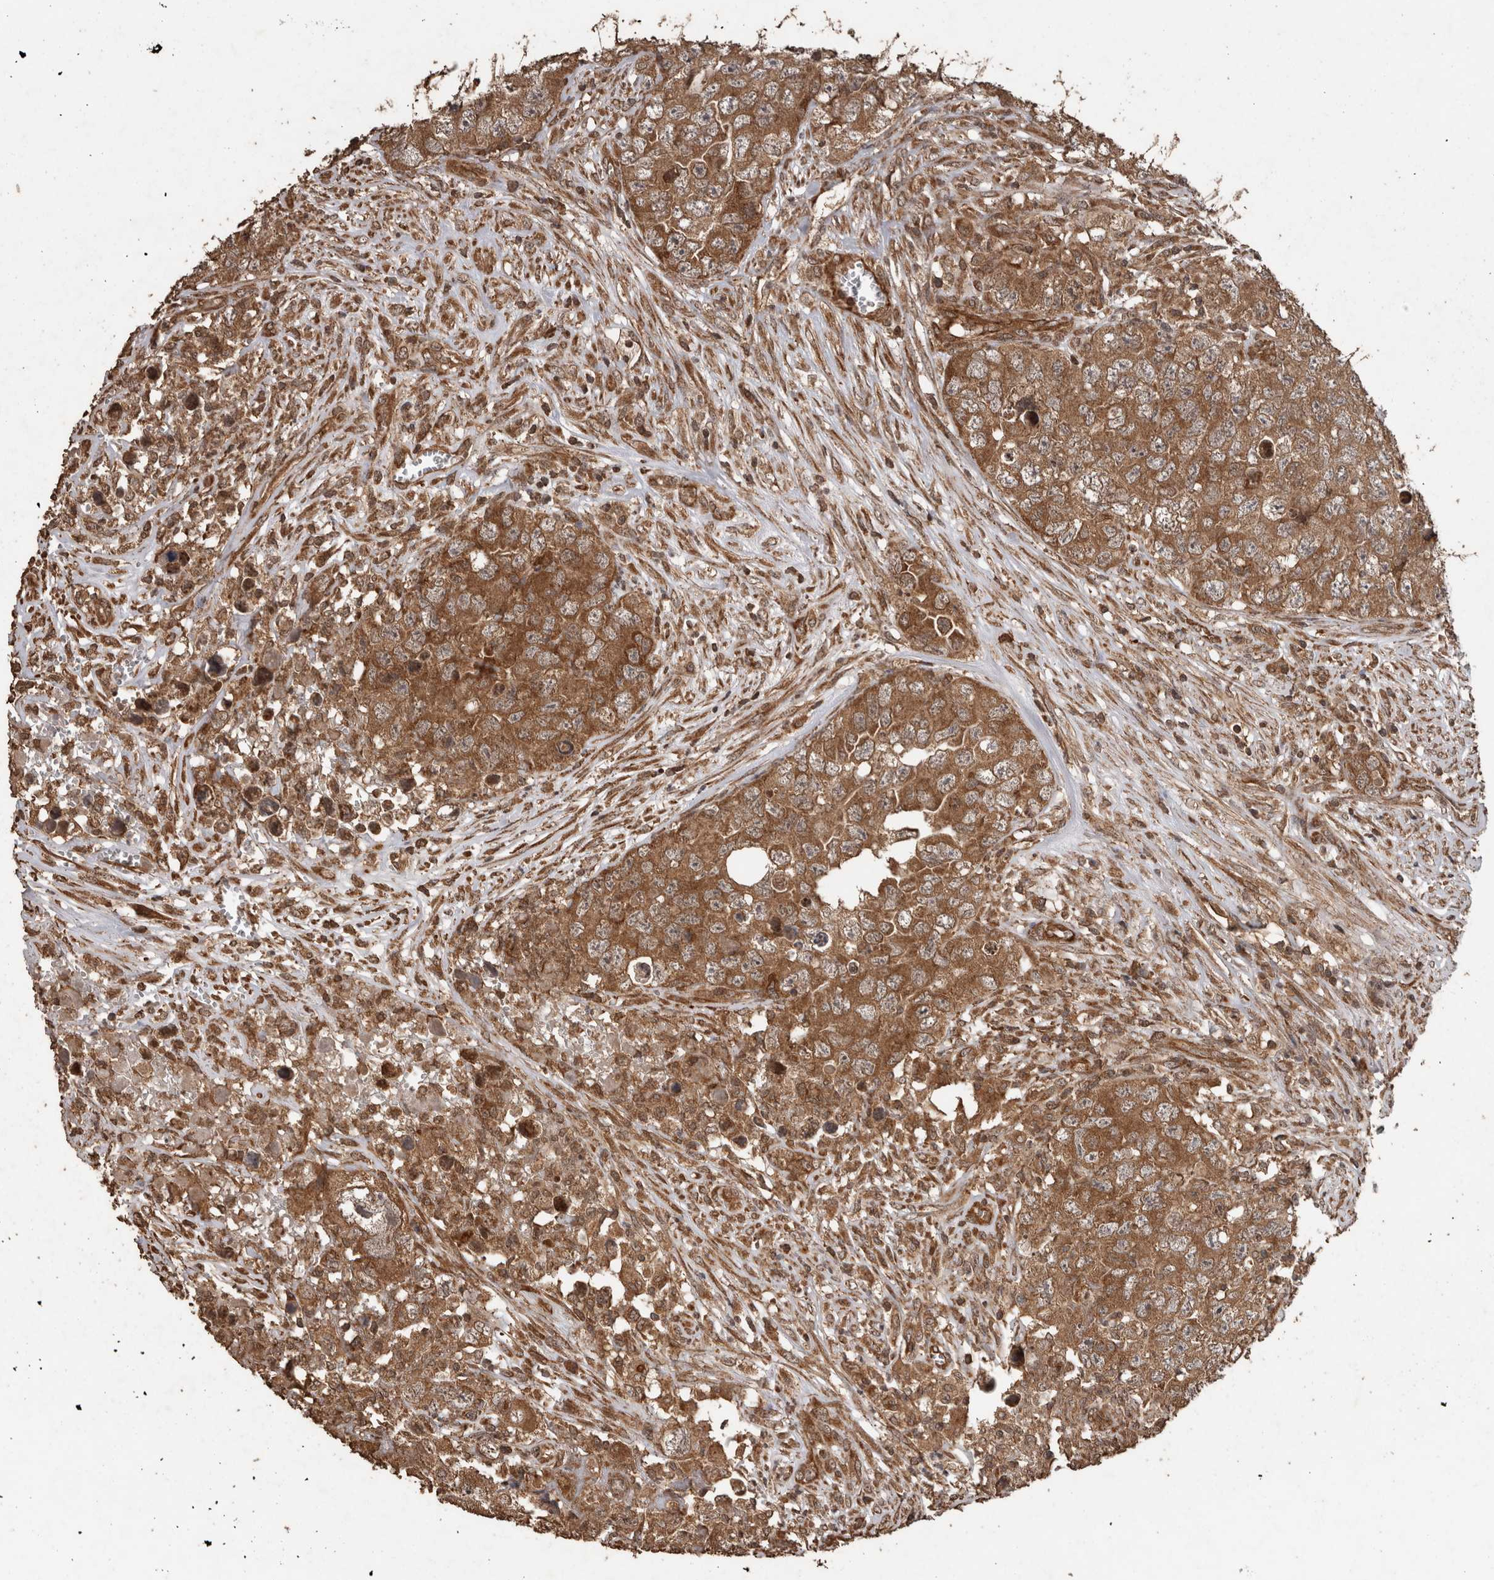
{"staining": {"intensity": "moderate", "quantity": ">75%", "location": "cytoplasmic/membranous"}, "tissue": "testis cancer", "cell_type": "Tumor cells", "image_type": "cancer", "snomed": [{"axis": "morphology", "description": "Seminoma, NOS"}, {"axis": "morphology", "description": "Carcinoma, Embryonal, NOS"}, {"axis": "topography", "description": "Testis"}], "caption": "Immunohistochemistry (IHC) (DAB (3,3'-diaminobenzidine)) staining of testis cancer (seminoma) exhibits moderate cytoplasmic/membranous protein expression in about >75% of tumor cells.", "gene": "PINK1", "patient": {"sex": "male", "age": 43}}